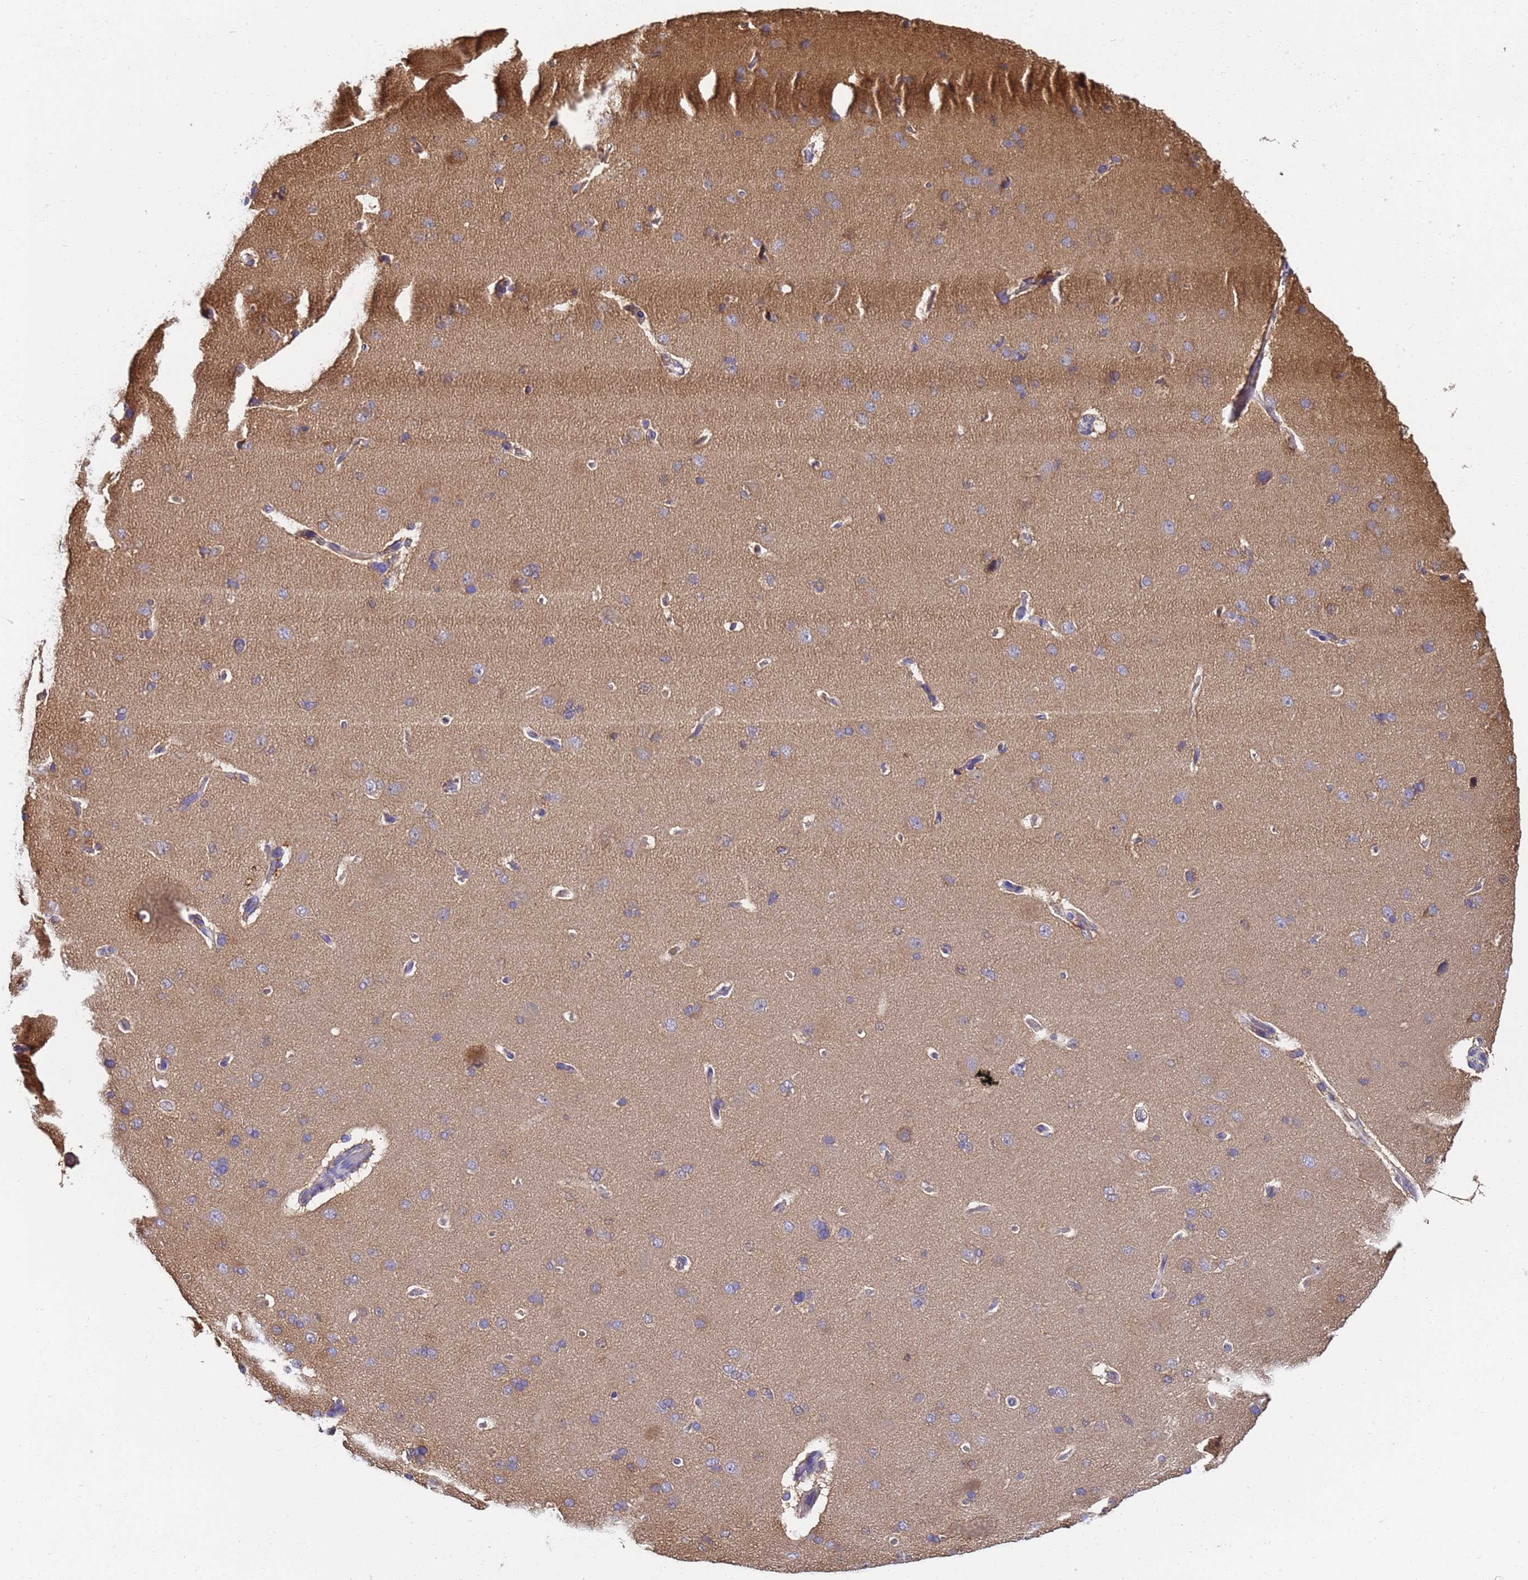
{"staining": {"intensity": "negative", "quantity": "none", "location": "none"}, "tissue": "cerebral cortex", "cell_type": "Endothelial cells", "image_type": "normal", "snomed": [{"axis": "morphology", "description": "Normal tissue, NOS"}, {"axis": "topography", "description": "Cerebral cortex"}], "caption": "Immunohistochemistry (IHC) histopathology image of unremarkable cerebral cortex: human cerebral cortex stained with DAB (3,3'-diaminobenzidine) displays no significant protein staining in endothelial cells.", "gene": "NME1", "patient": {"sex": "male", "age": 62}}